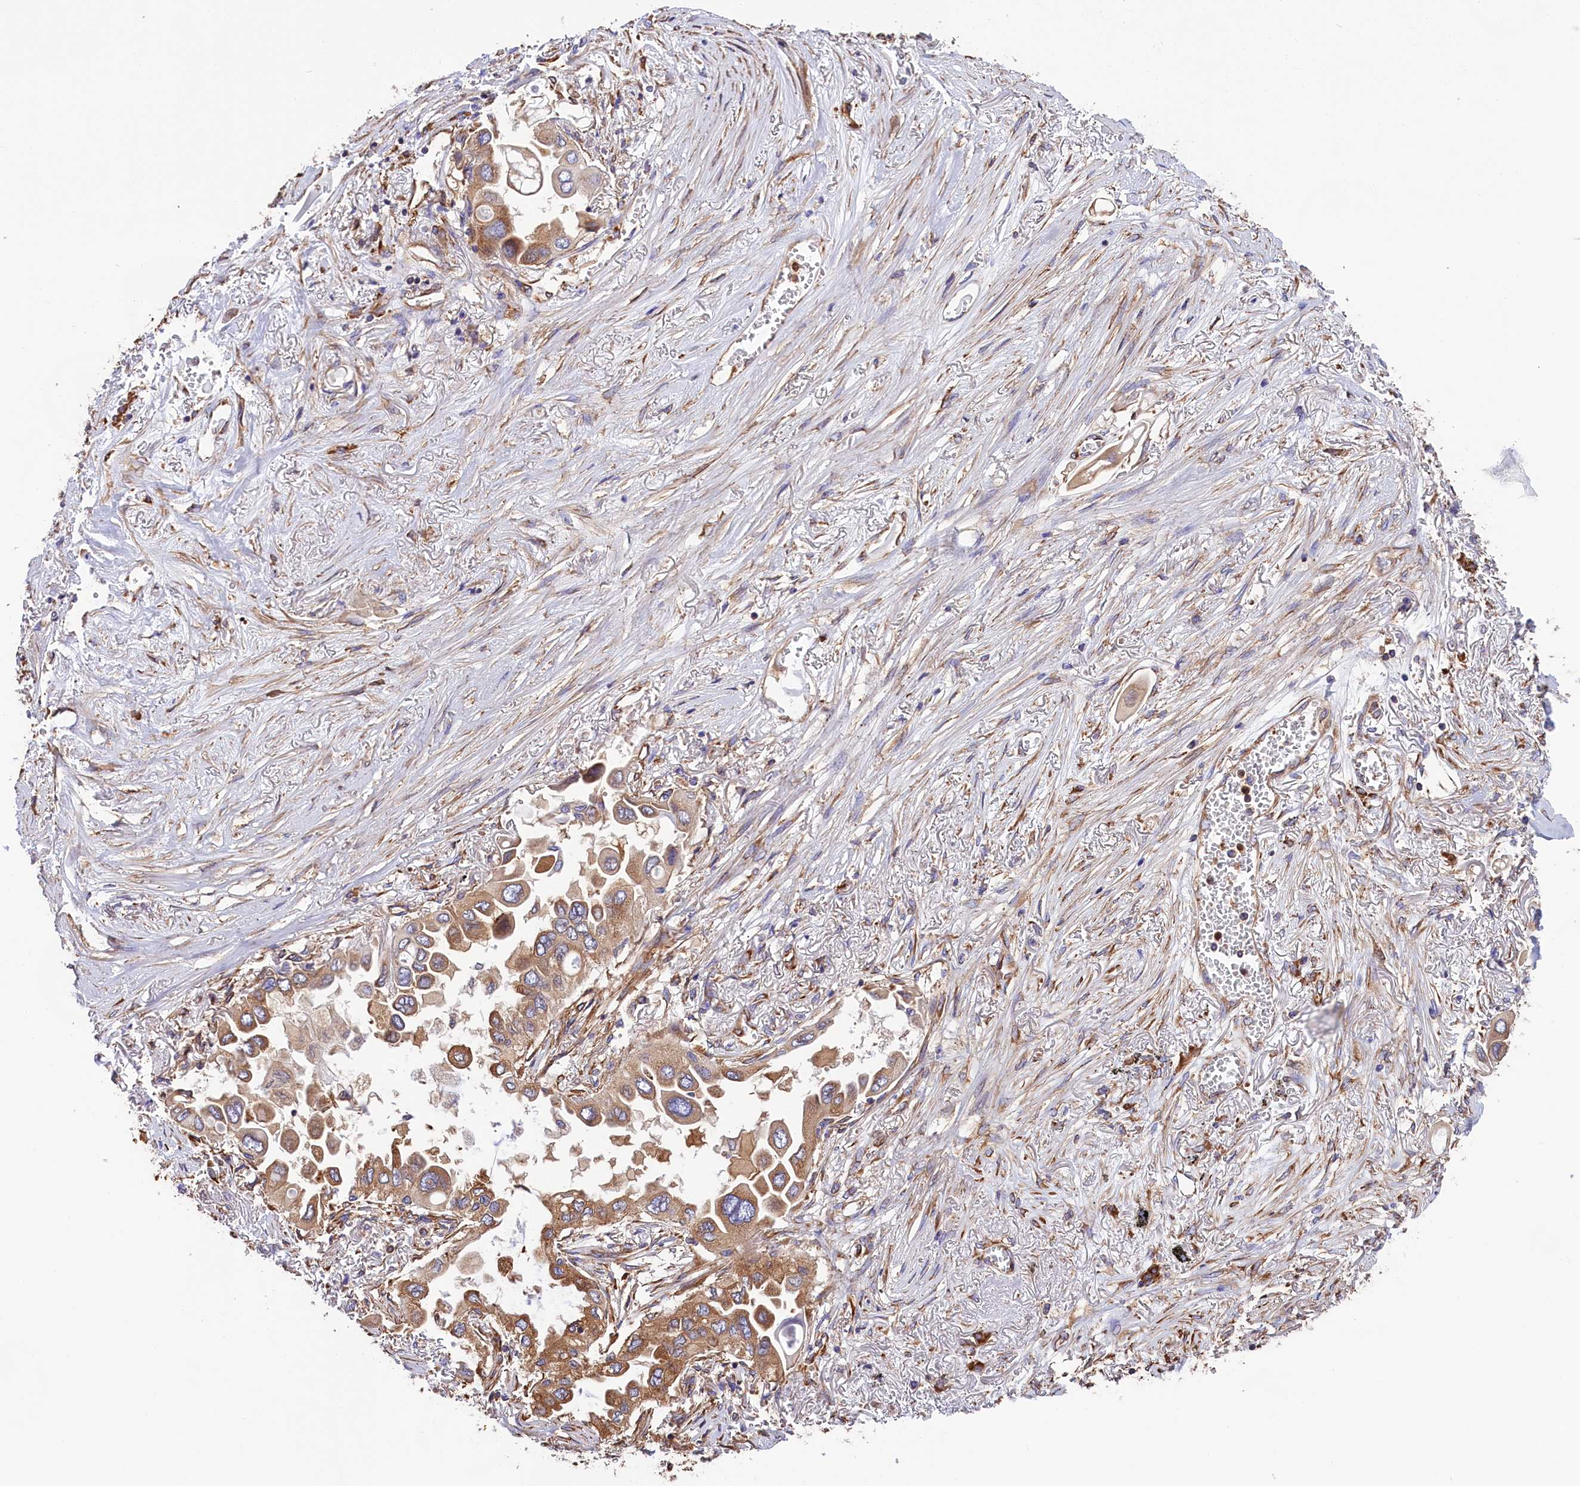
{"staining": {"intensity": "moderate", "quantity": ">75%", "location": "cytoplasmic/membranous"}, "tissue": "lung cancer", "cell_type": "Tumor cells", "image_type": "cancer", "snomed": [{"axis": "morphology", "description": "Adenocarcinoma, NOS"}, {"axis": "topography", "description": "Lung"}], "caption": "DAB immunohistochemical staining of lung cancer (adenocarcinoma) shows moderate cytoplasmic/membranous protein positivity in about >75% of tumor cells.", "gene": "GYS1", "patient": {"sex": "female", "age": 76}}